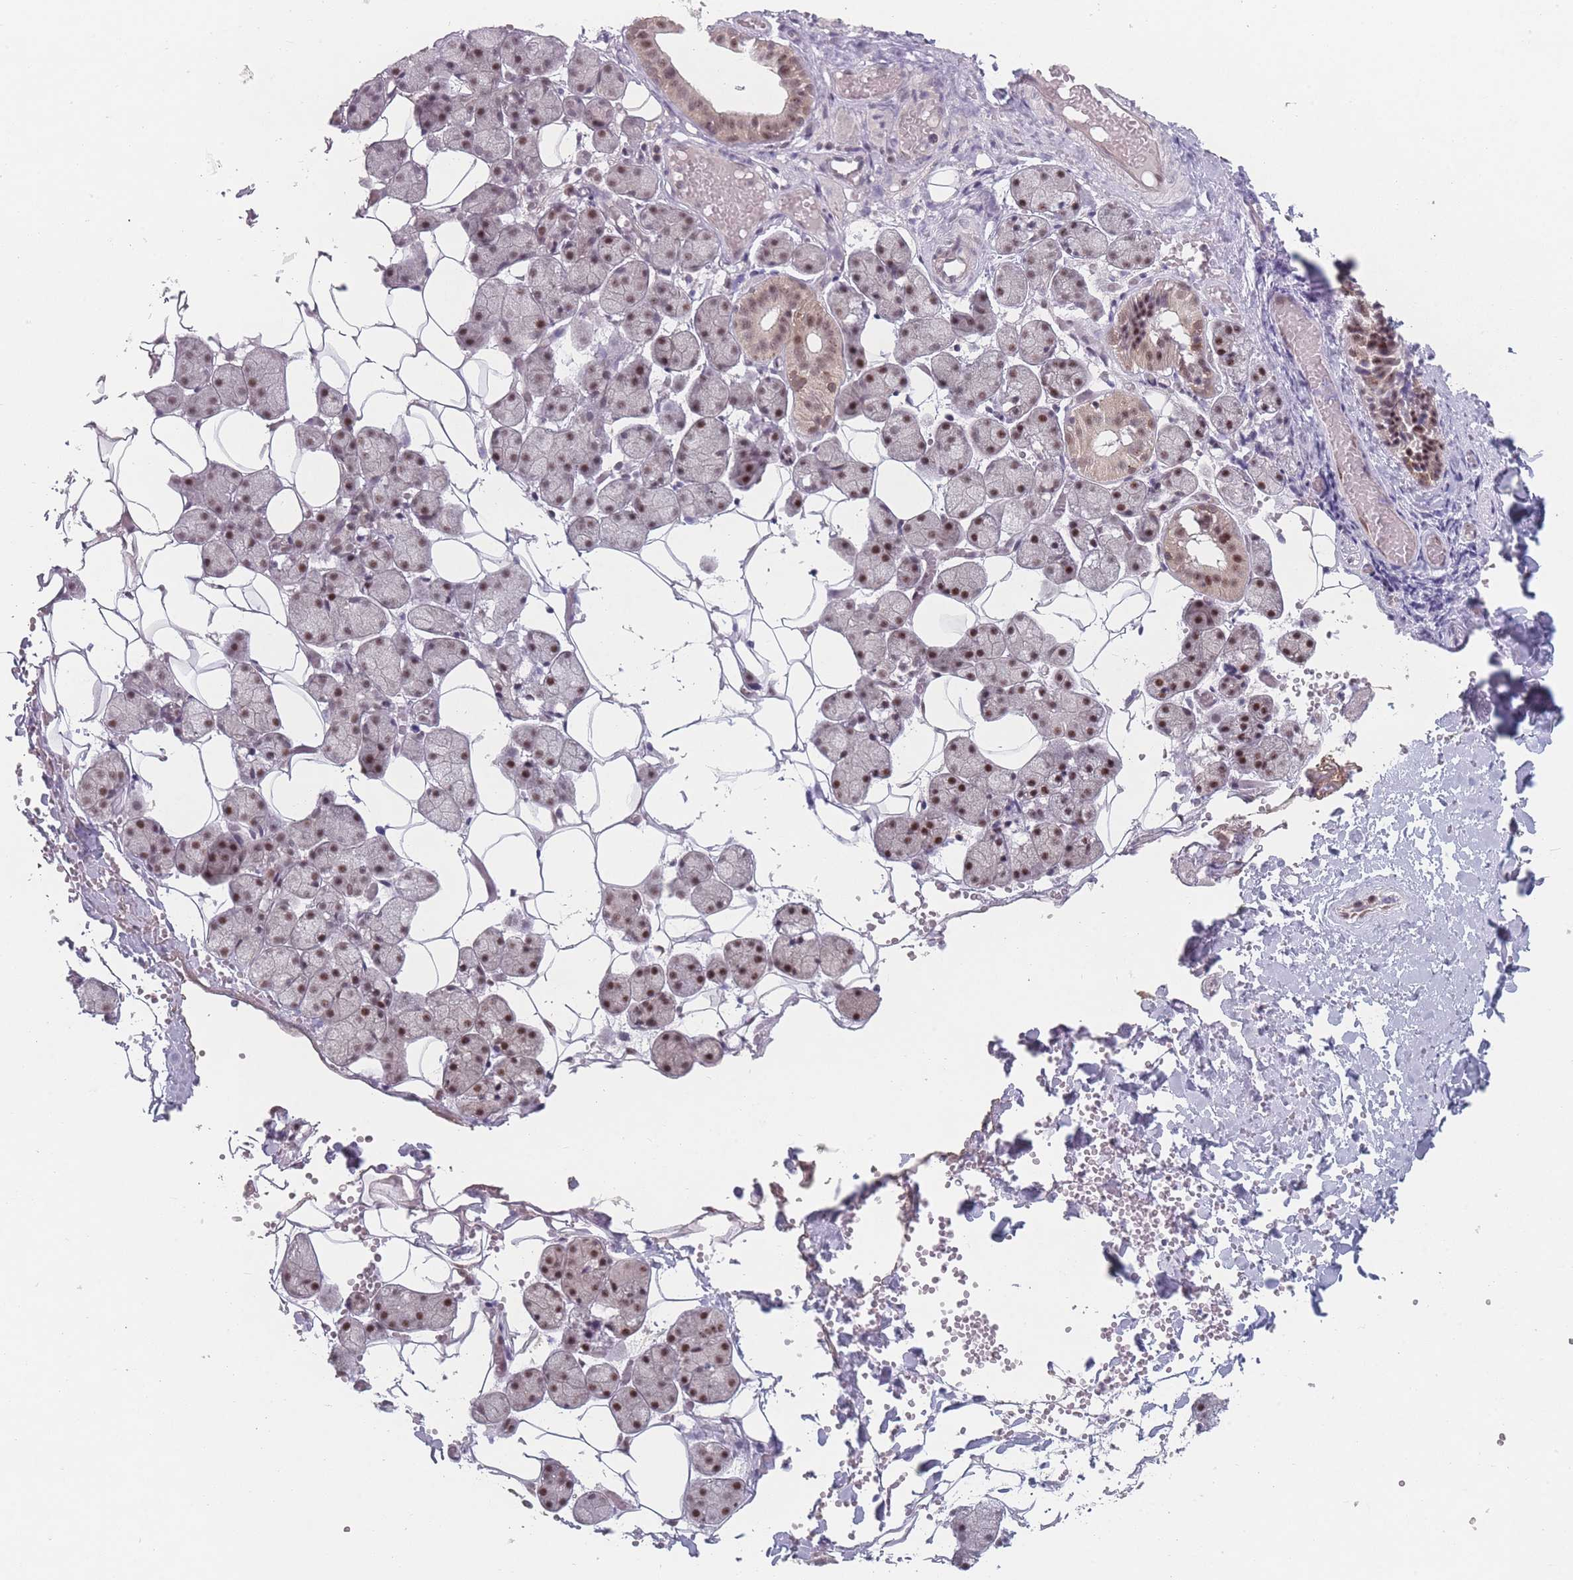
{"staining": {"intensity": "strong", "quantity": "25%-75%", "location": "nuclear"}, "tissue": "salivary gland", "cell_type": "Glandular cells", "image_type": "normal", "snomed": [{"axis": "morphology", "description": "Normal tissue, NOS"}, {"axis": "topography", "description": "Salivary gland"}], "caption": "The photomicrograph reveals staining of benign salivary gland, revealing strong nuclear protein staining (brown color) within glandular cells.", "gene": "ZC3H14", "patient": {"sex": "female", "age": 33}}